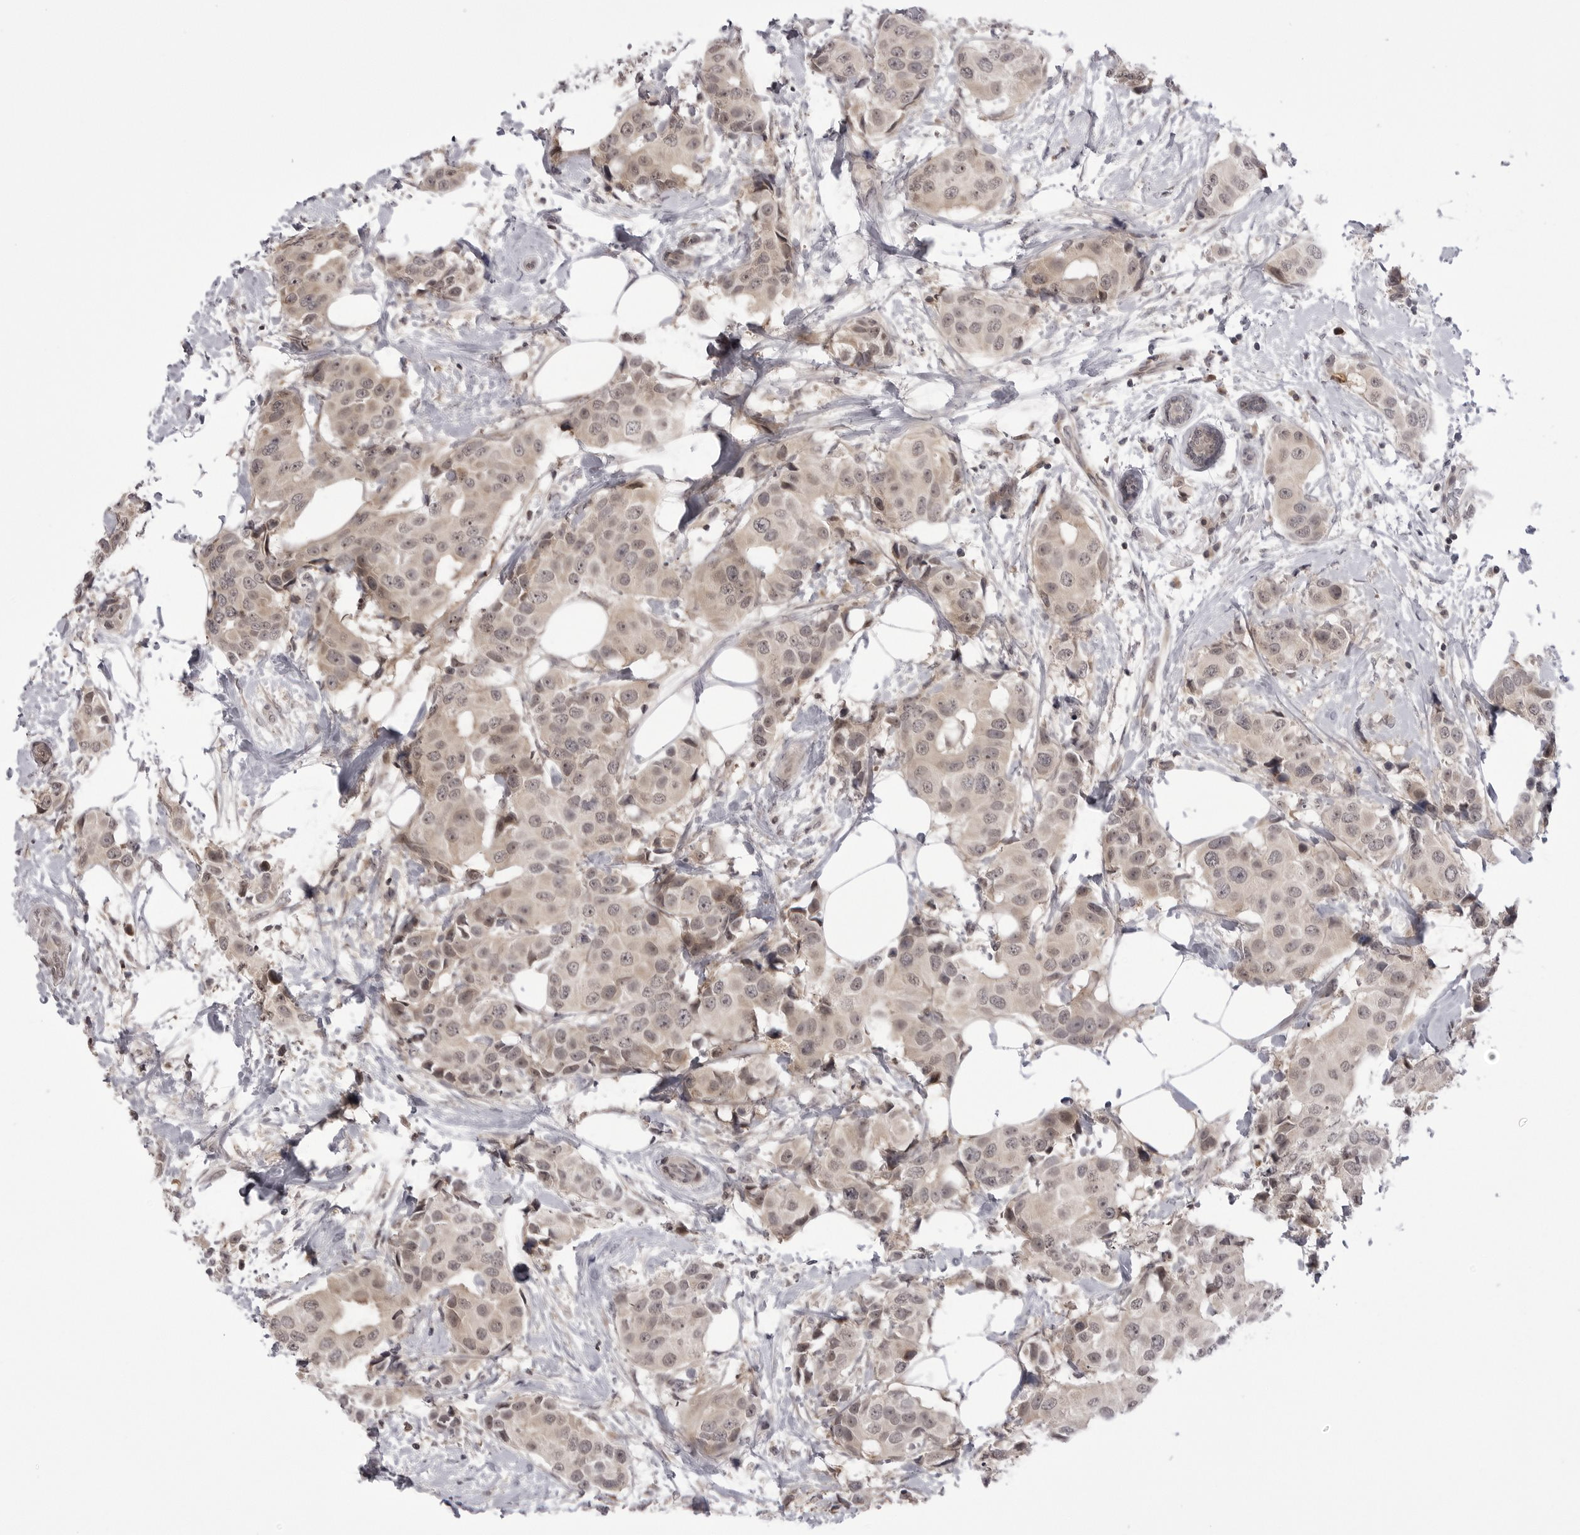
{"staining": {"intensity": "weak", "quantity": "25%-75%", "location": "cytoplasmic/membranous,nuclear"}, "tissue": "breast cancer", "cell_type": "Tumor cells", "image_type": "cancer", "snomed": [{"axis": "morphology", "description": "Normal tissue, NOS"}, {"axis": "morphology", "description": "Duct carcinoma"}, {"axis": "topography", "description": "Breast"}], "caption": "This micrograph reveals infiltrating ductal carcinoma (breast) stained with IHC to label a protein in brown. The cytoplasmic/membranous and nuclear of tumor cells show weak positivity for the protein. Nuclei are counter-stained blue.", "gene": "PTK2B", "patient": {"sex": "female", "age": 39}}